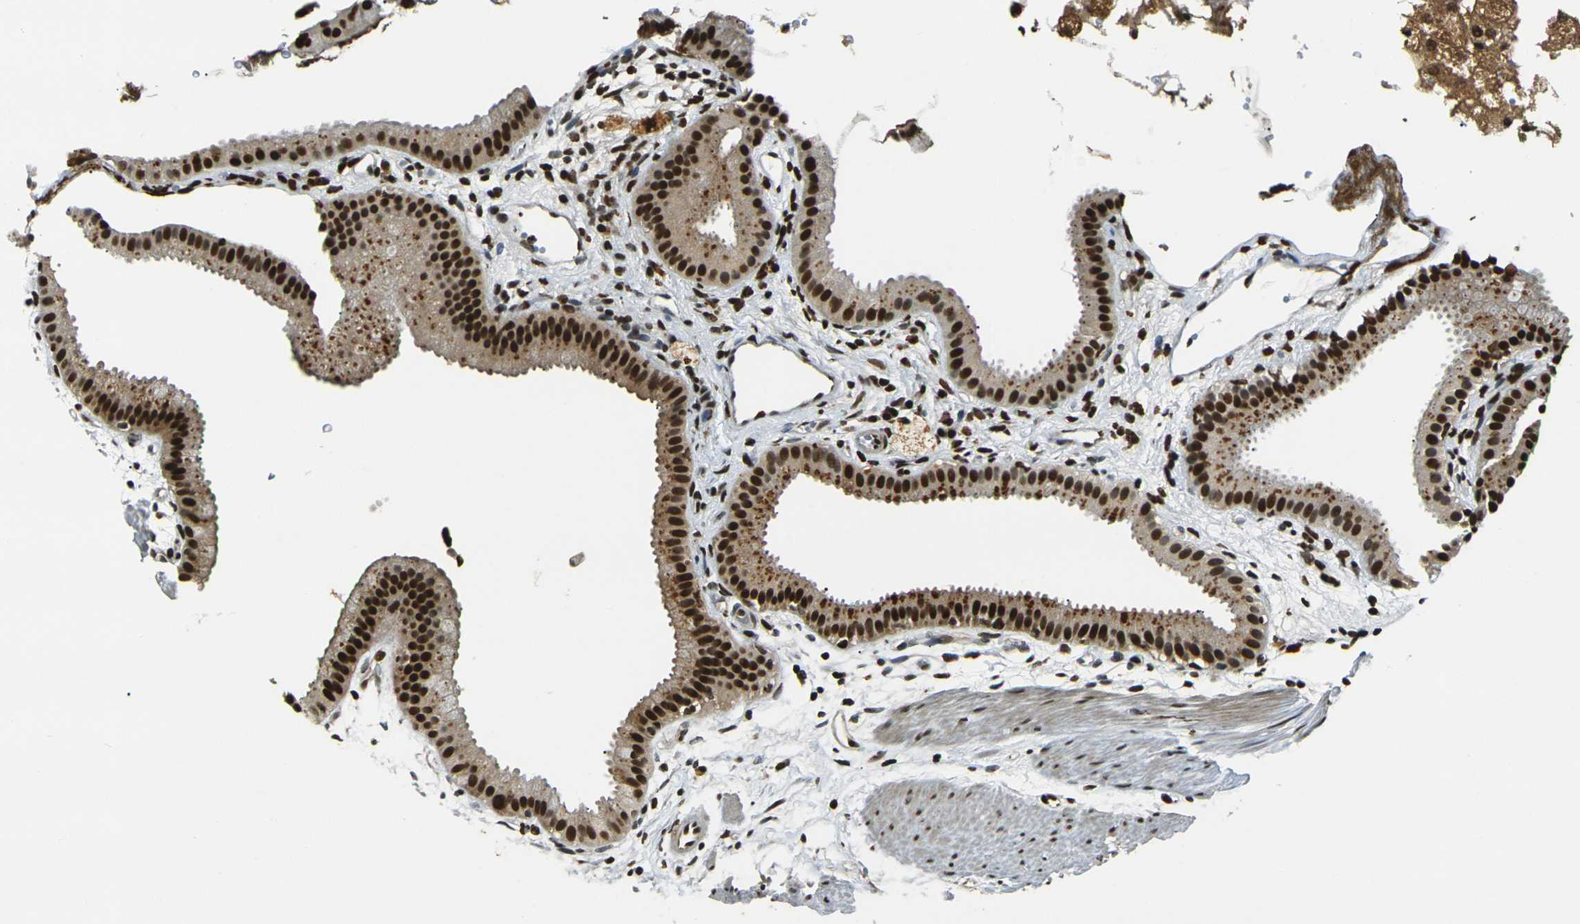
{"staining": {"intensity": "strong", "quantity": ">75%", "location": "cytoplasmic/membranous,nuclear"}, "tissue": "gallbladder", "cell_type": "Glandular cells", "image_type": "normal", "snomed": [{"axis": "morphology", "description": "Normal tissue, NOS"}, {"axis": "topography", "description": "Gallbladder"}], "caption": "An immunohistochemistry photomicrograph of benign tissue is shown. Protein staining in brown labels strong cytoplasmic/membranous,nuclear positivity in gallbladder within glandular cells.", "gene": "ACTL6A", "patient": {"sex": "female", "age": 64}}